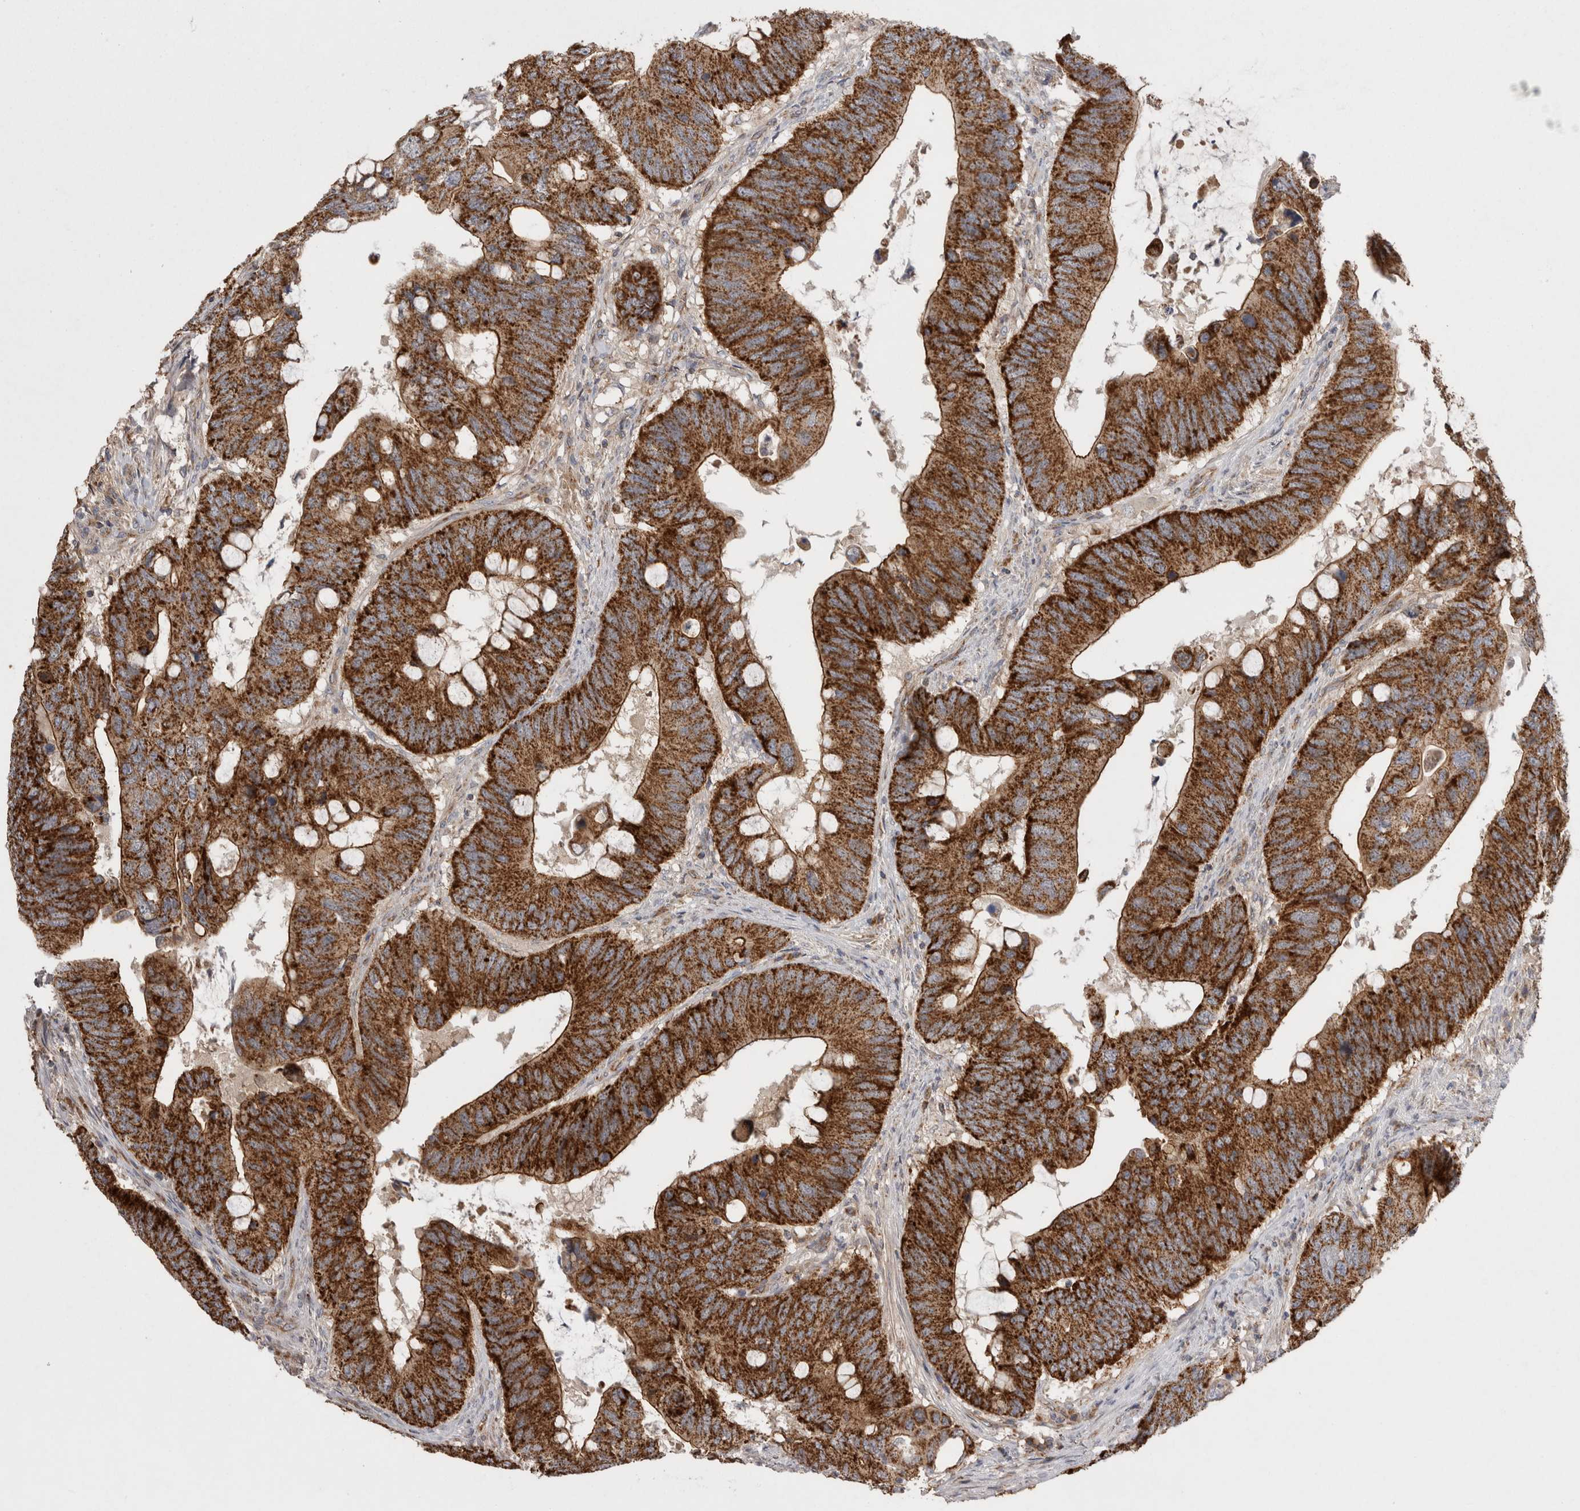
{"staining": {"intensity": "strong", "quantity": ">75%", "location": "cytoplasmic/membranous"}, "tissue": "colorectal cancer", "cell_type": "Tumor cells", "image_type": "cancer", "snomed": [{"axis": "morphology", "description": "Adenocarcinoma, NOS"}, {"axis": "topography", "description": "Colon"}], "caption": "Colorectal adenocarcinoma tissue reveals strong cytoplasmic/membranous positivity in approximately >75% of tumor cells, visualized by immunohistochemistry.", "gene": "DARS2", "patient": {"sex": "male", "age": 71}}